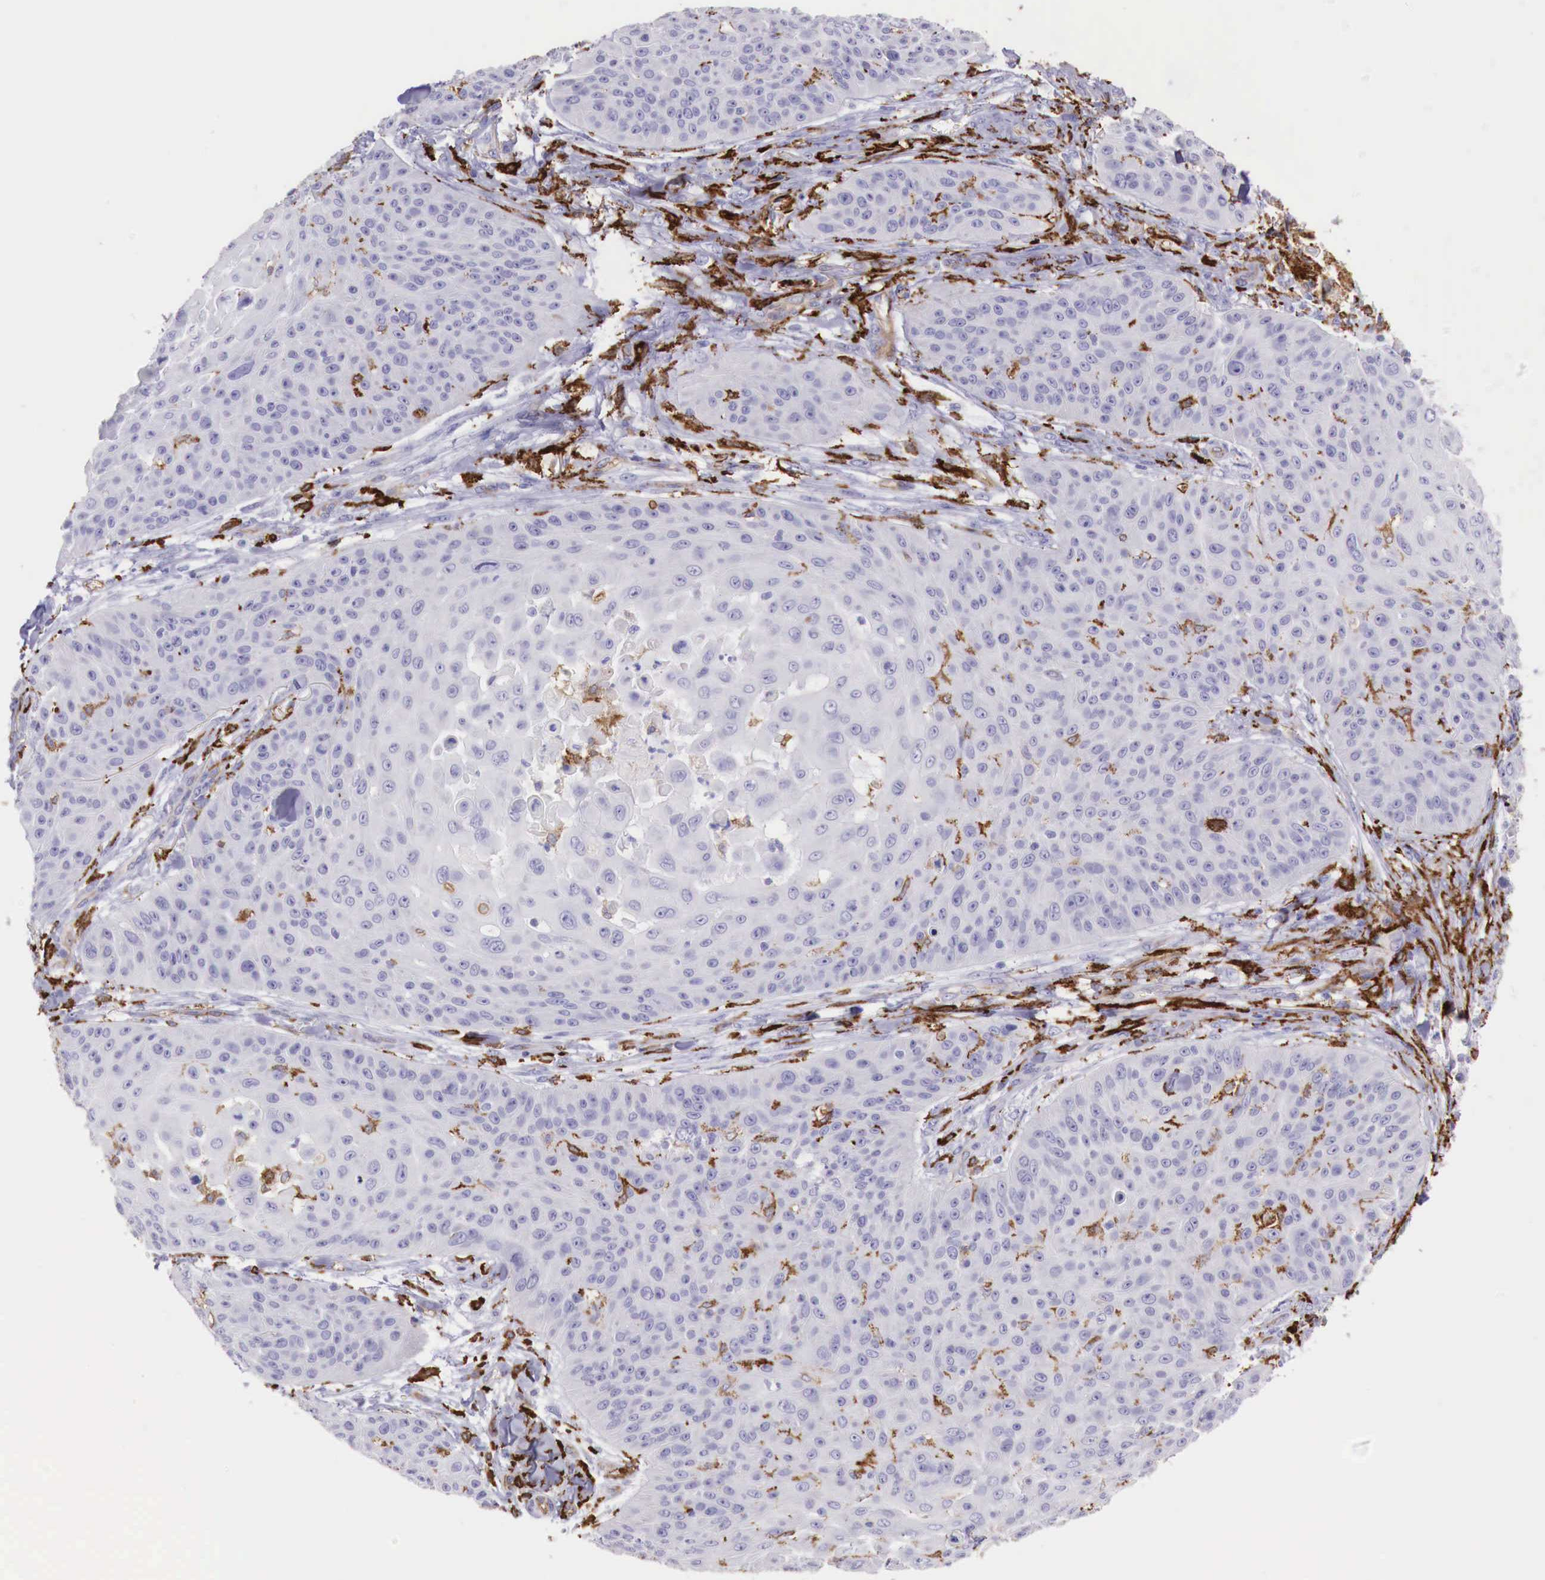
{"staining": {"intensity": "negative", "quantity": "none", "location": "none"}, "tissue": "skin cancer", "cell_type": "Tumor cells", "image_type": "cancer", "snomed": [{"axis": "morphology", "description": "Squamous cell carcinoma, NOS"}, {"axis": "topography", "description": "Skin"}], "caption": "The micrograph displays no staining of tumor cells in squamous cell carcinoma (skin).", "gene": "MSR1", "patient": {"sex": "male", "age": 82}}